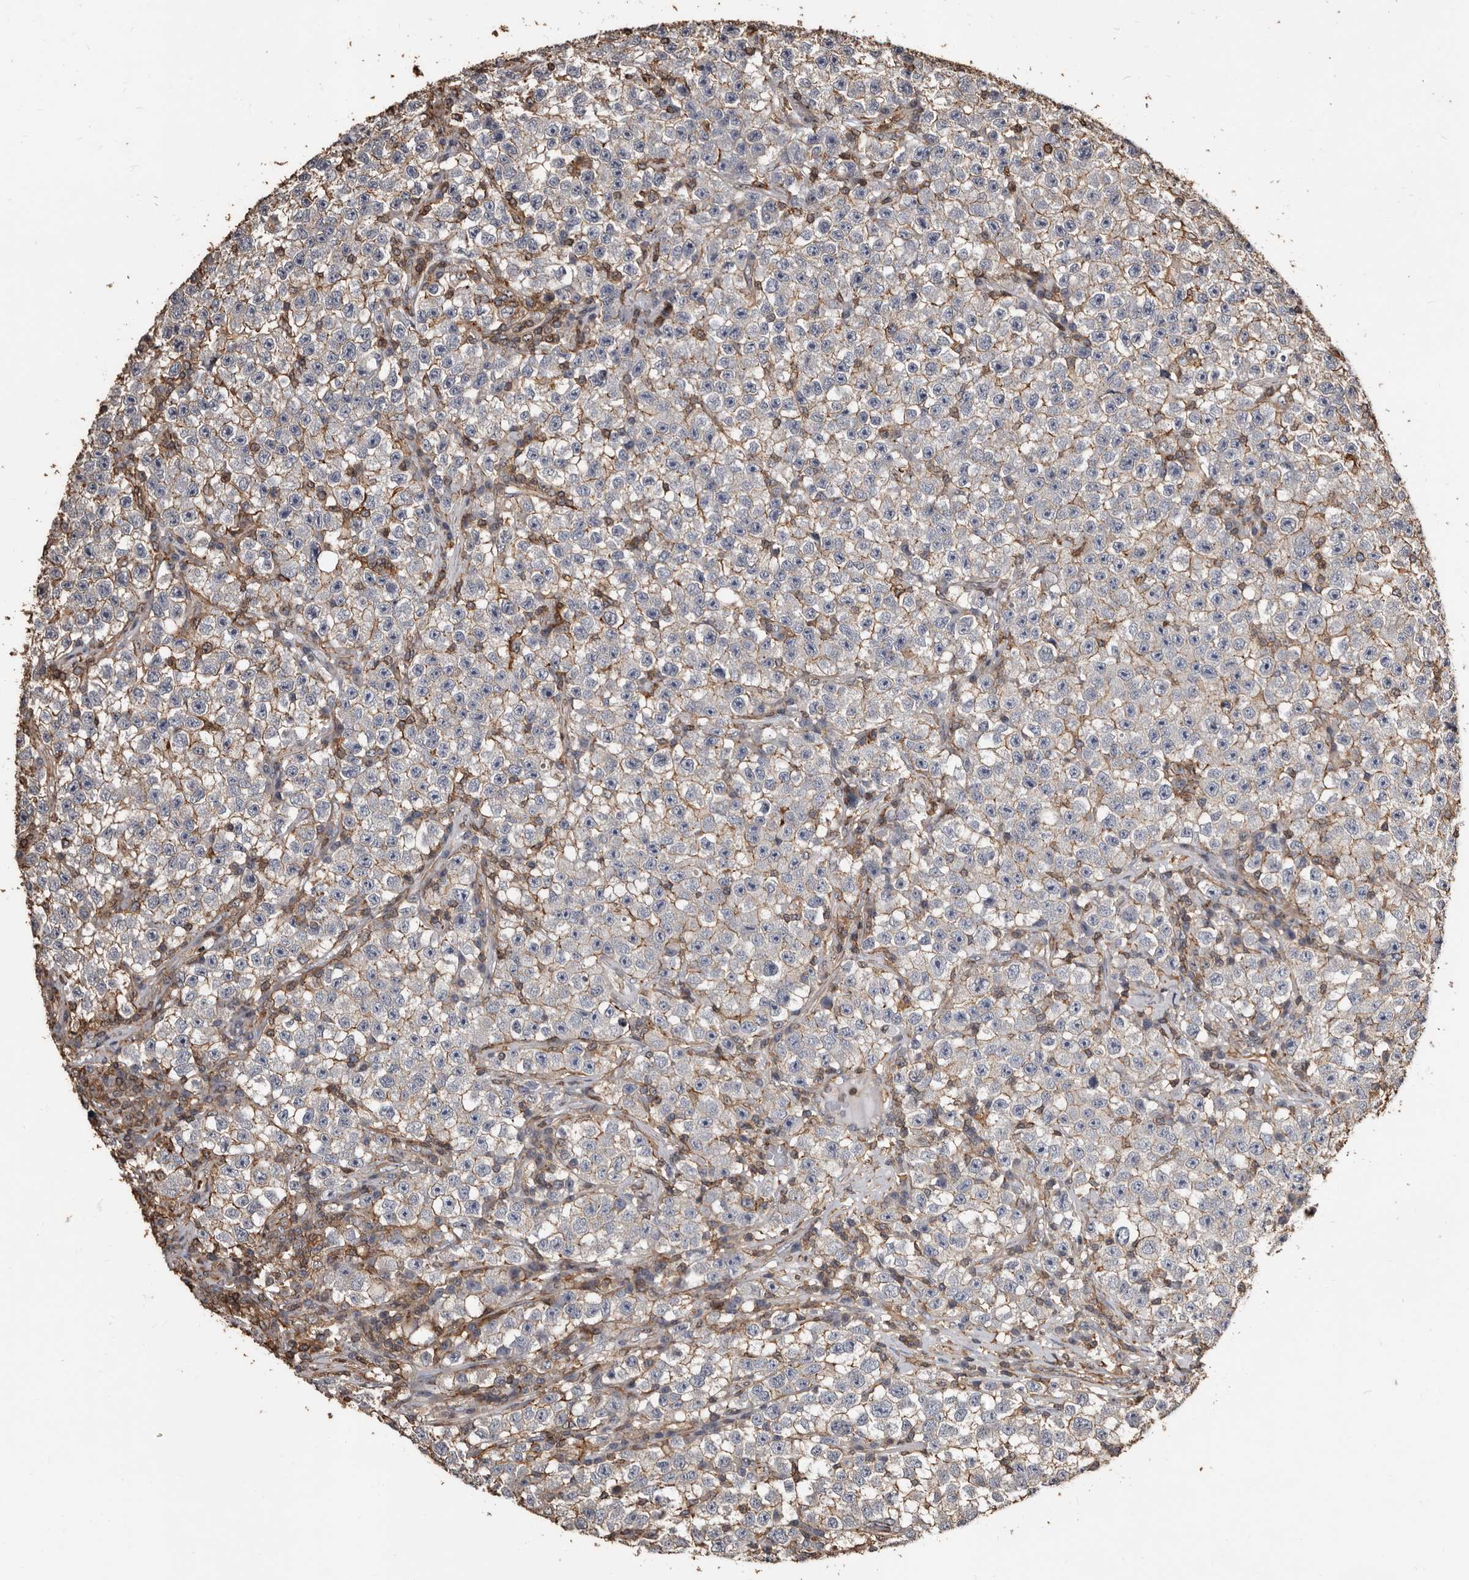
{"staining": {"intensity": "moderate", "quantity": "<25%", "location": "cytoplasmic/membranous"}, "tissue": "testis cancer", "cell_type": "Tumor cells", "image_type": "cancer", "snomed": [{"axis": "morphology", "description": "Seminoma, NOS"}, {"axis": "topography", "description": "Testis"}], "caption": "Protein expression analysis of human testis seminoma reveals moderate cytoplasmic/membranous staining in approximately <25% of tumor cells.", "gene": "GSK3A", "patient": {"sex": "male", "age": 22}}